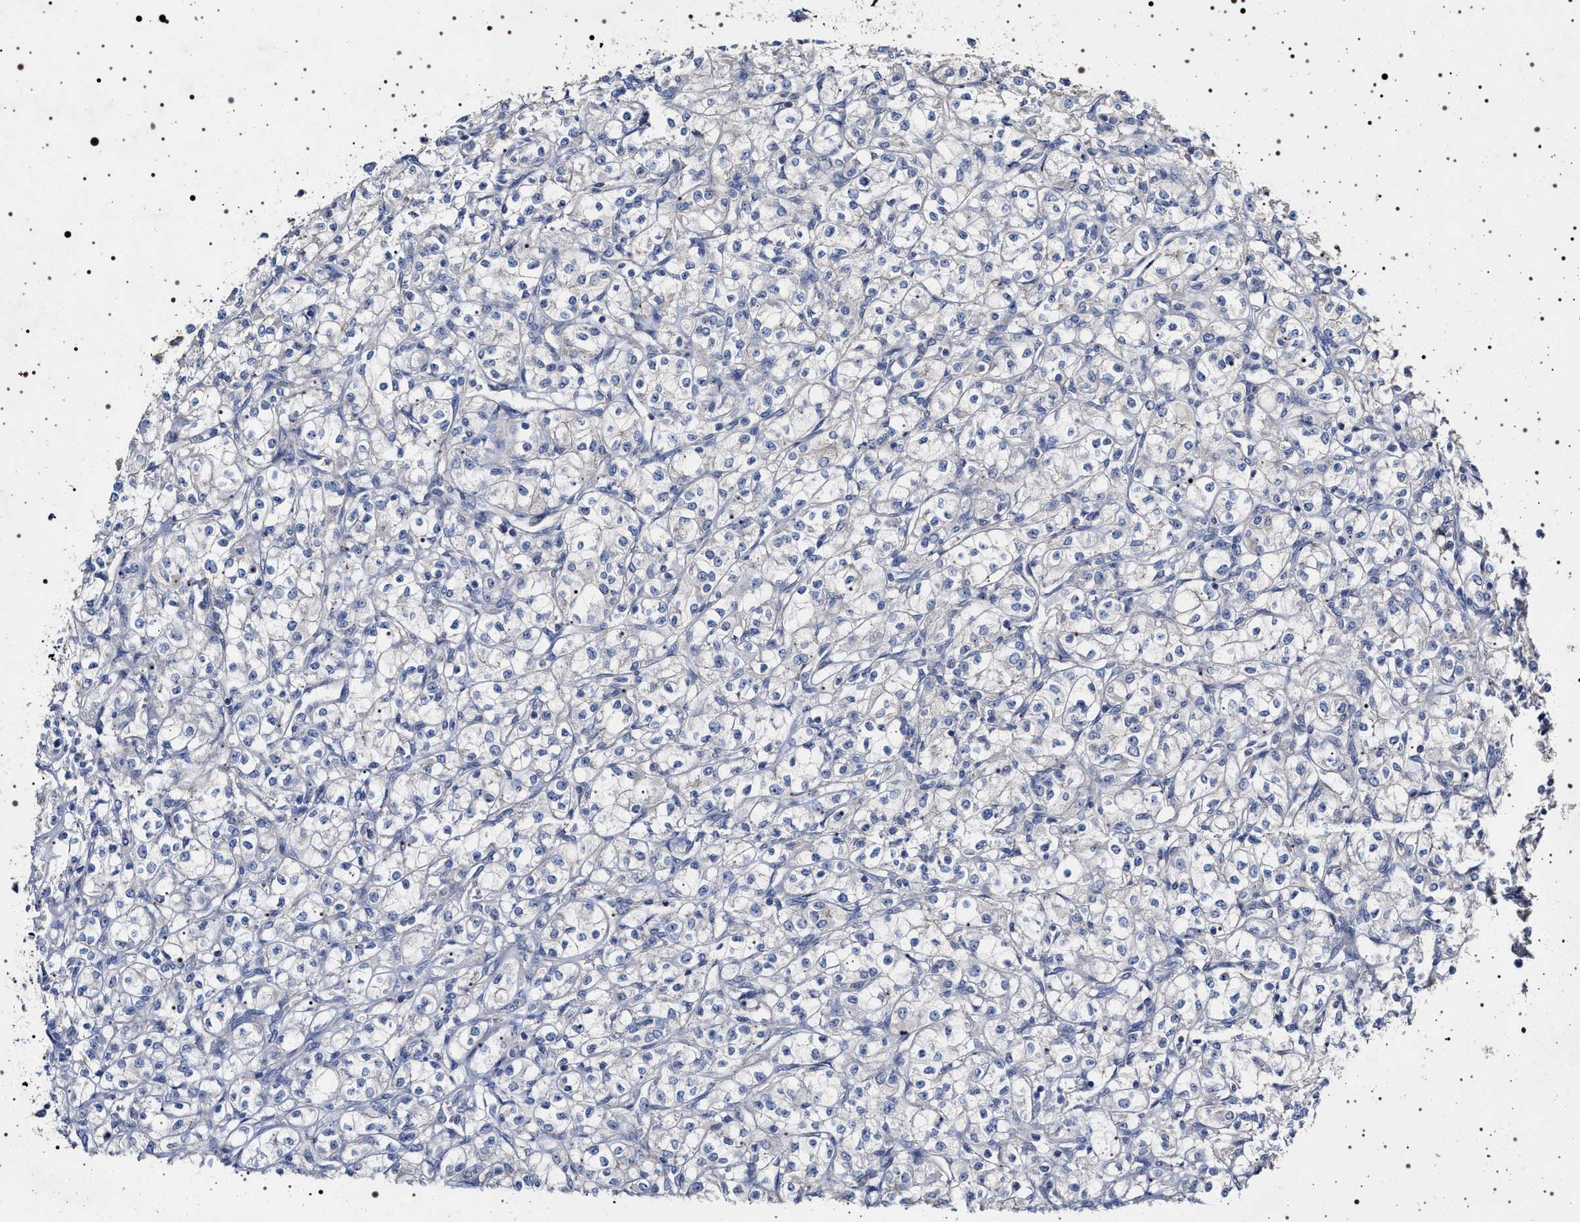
{"staining": {"intensity": "negative", "quantity": "none", "location": "none"}, "tissue": "renal cancer", "cell_type": "Tumor cells", "image_type": "cancer", "snomed": [{"axis": "morphology", "description": "Adenocarcinoma, NOS"}, {"axis": "topography", "description": "Kidney"}], "caption": "DAB (3,3'-diaminobenzidine) immunohistochemical staining of renal cancer reveals no significant staining in tumor cells. The staining is performed using DAB brown chromogen with nuclei counter-stained in using hematoxylin.", "gene": "NAALADL2", "patient": {"sex": "male", "age": 77}}